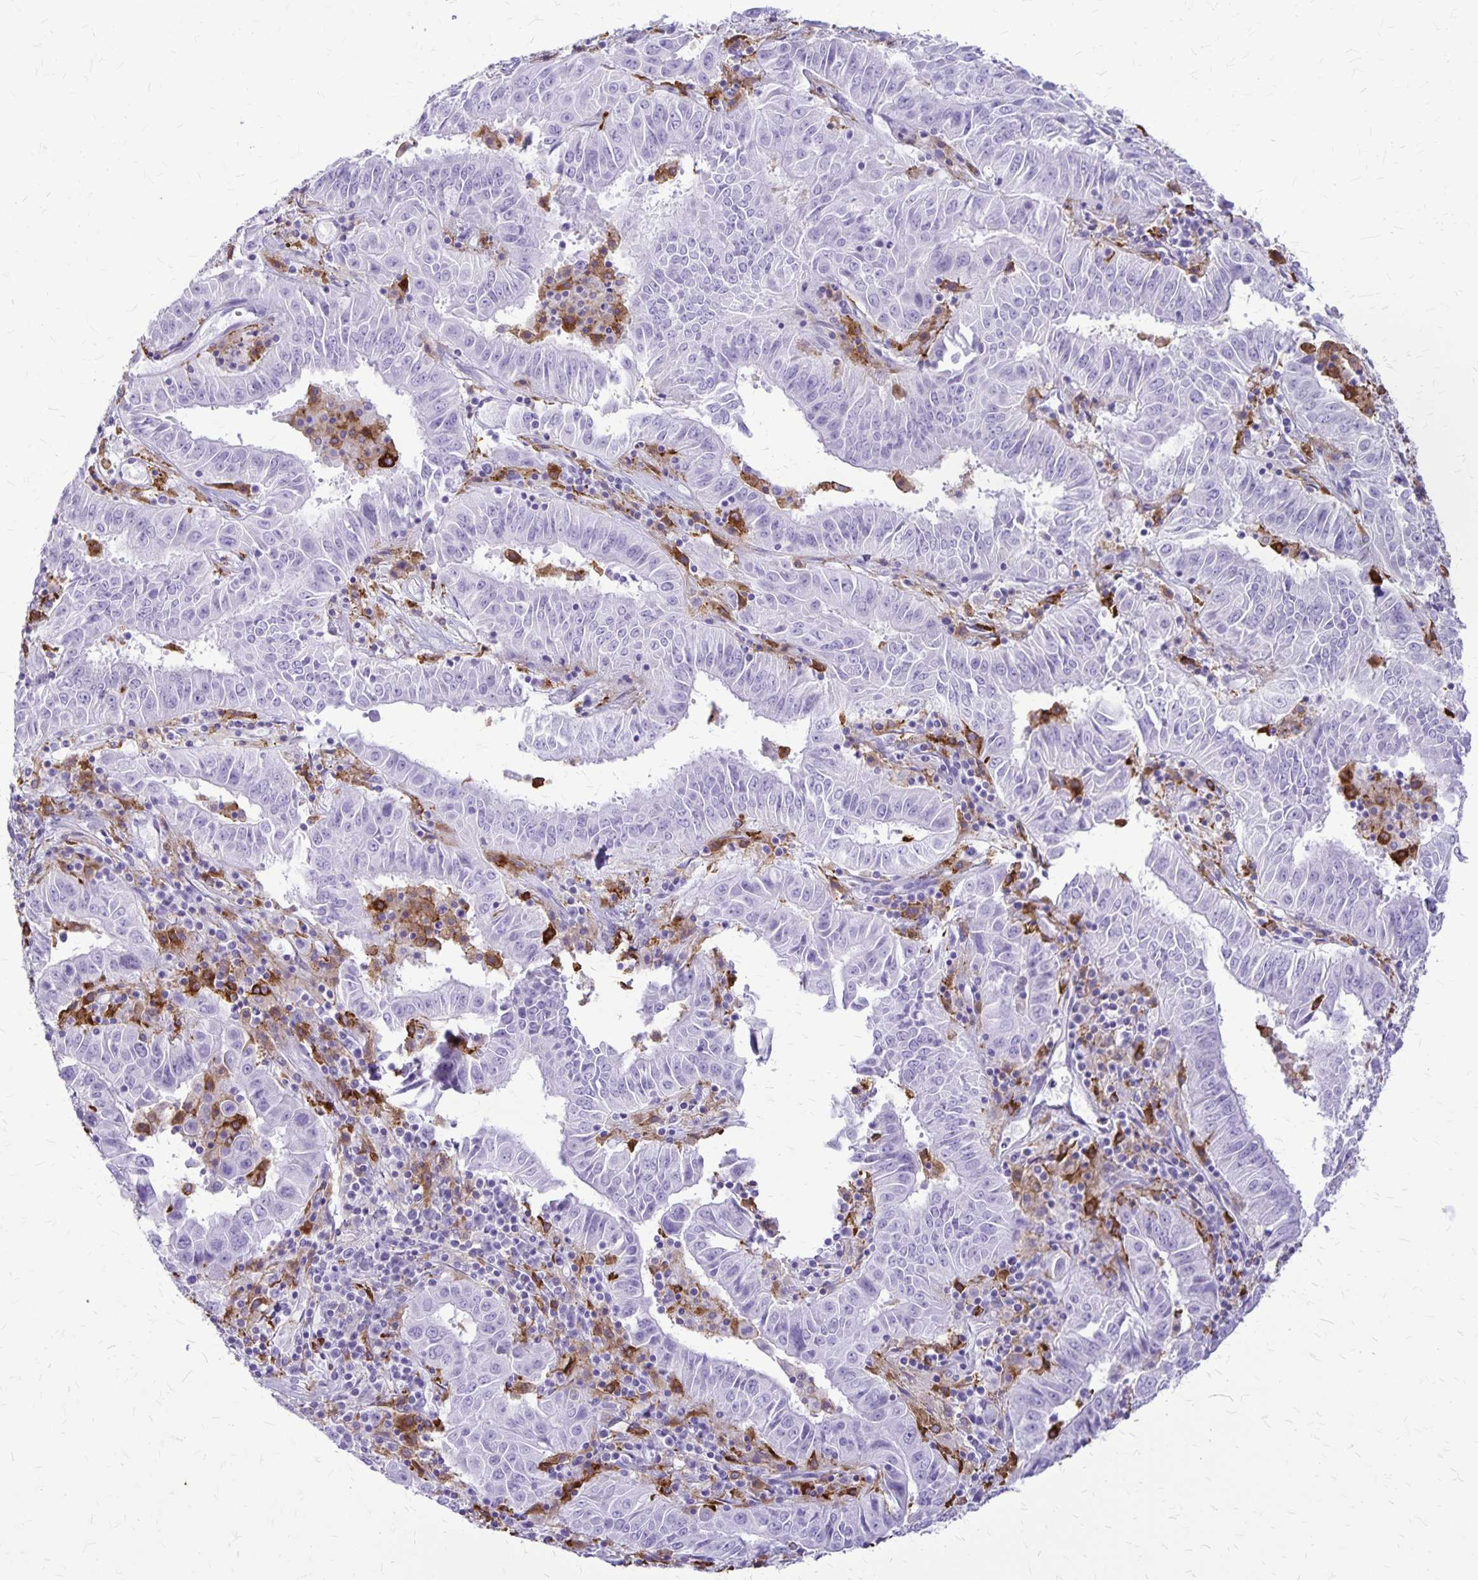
{"staining": {"intensity": "negative", "quantity": "none", "location": "none"}, "tissue": "pancreatic cancer", "cell_type": "Tumor cells", "image_type": "cancer", "snomed": [{"axis": "morphology", "description": "Adenocarcinoma, NOS"}, {"axis": "topography", "description": "Pancreas"}], "caption": "IHC histopathology image of neoplastic tissue: human adenocarcinoma (pancreatic) stained with DAB (3,3'-diaminobenzidine) reveals no significant protein staining in tumor cells.", "gene": "RTN1", "patient": {"sex": "male", "age": 63}}